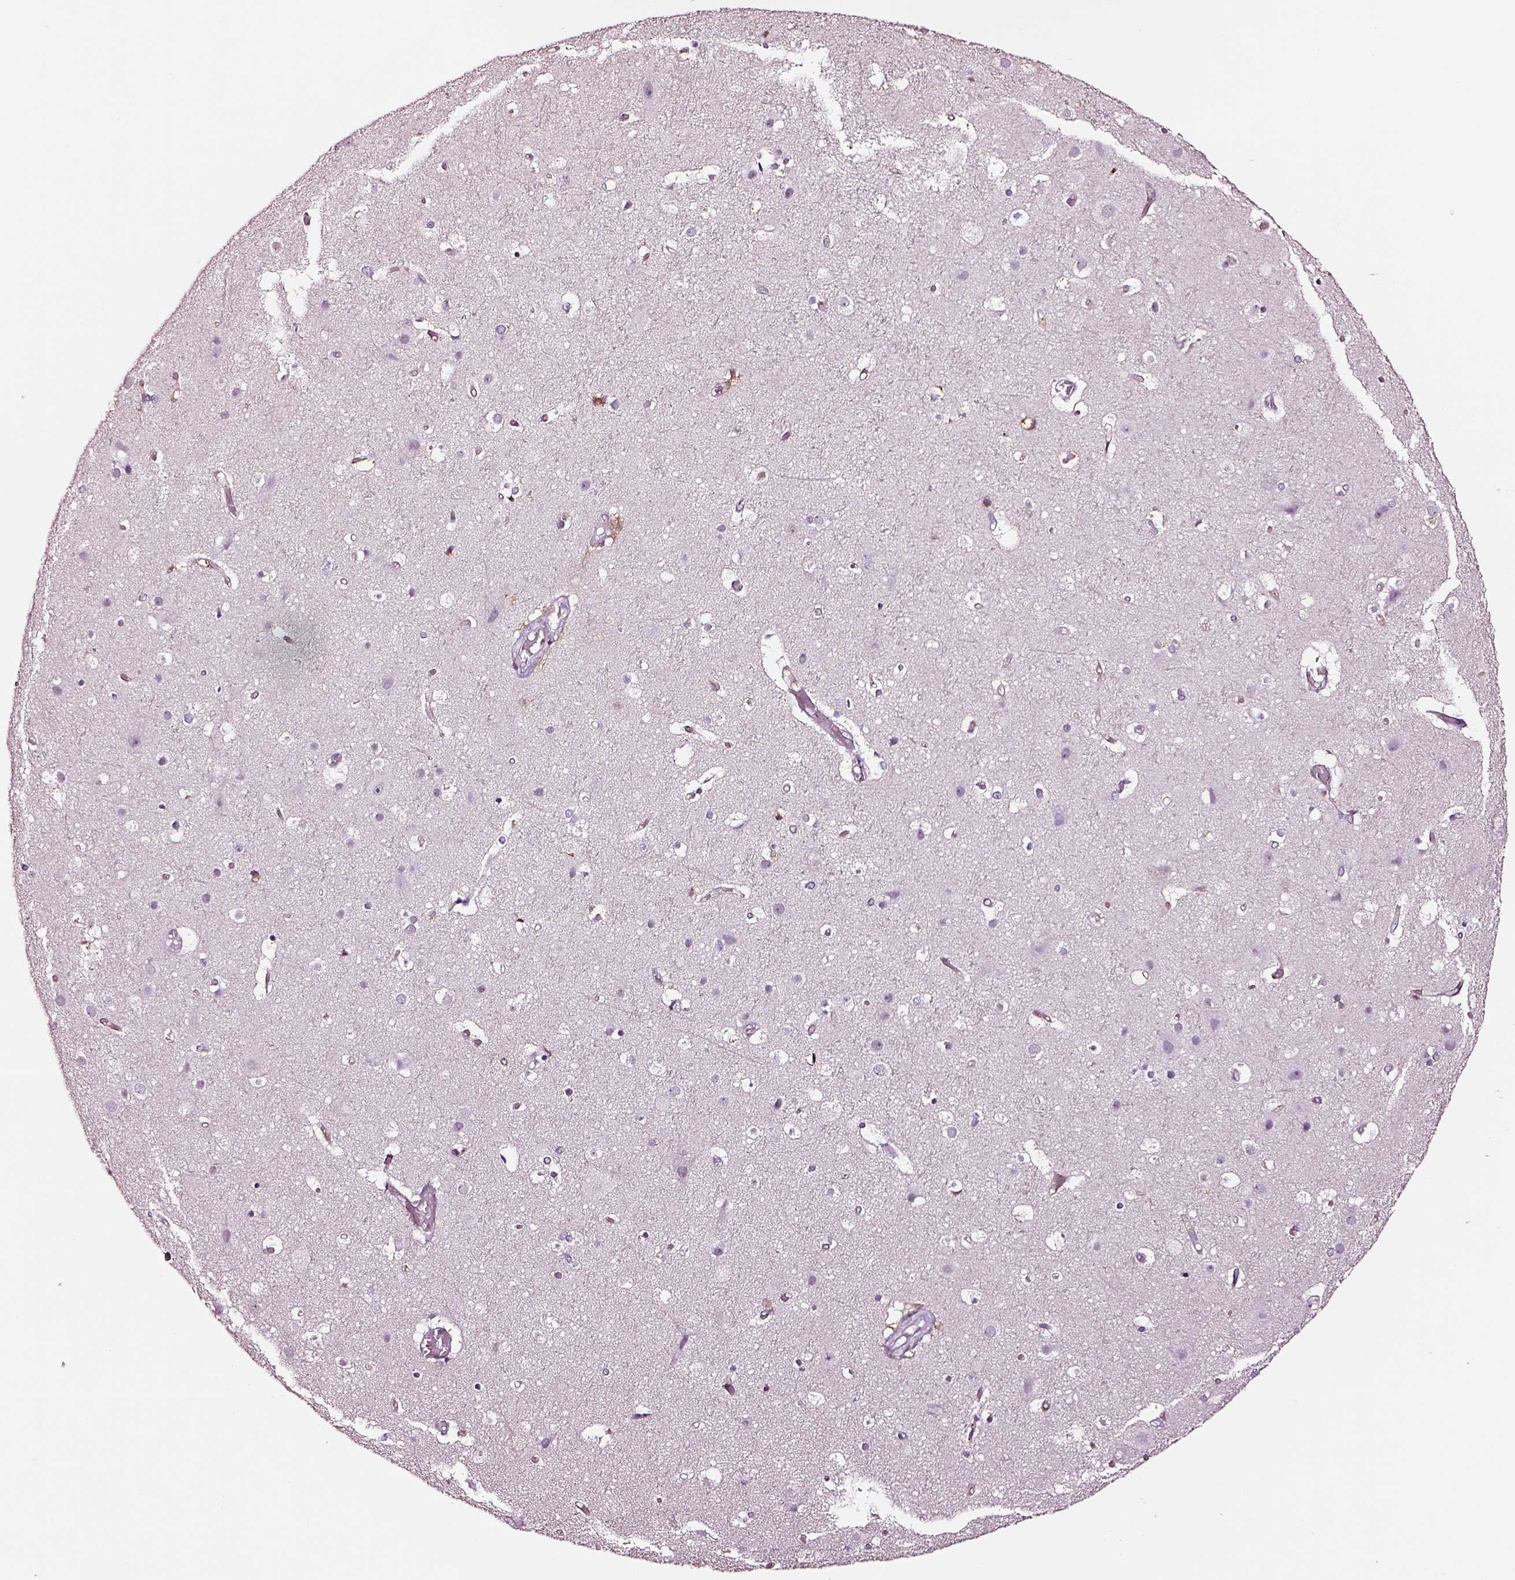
{"staining": {"intensity": "negative", "quantity": "none", "location": "none"}, "tissue": "cerebral cortex", "cell_type": "Endothelial cells", "image_type": "normal", "snomed": [{"axis": "morphology", "description": "Normal tissue, NOS"}, {"axis": "topography", "description": "Cerebral cortex"}], "caption": "Immunohistochemical staining of unremarkable cerebral cortex reveals no significant staining in endothelial cells.", "gene": "TF", "patient": {"sex": "female", "age": 52}}